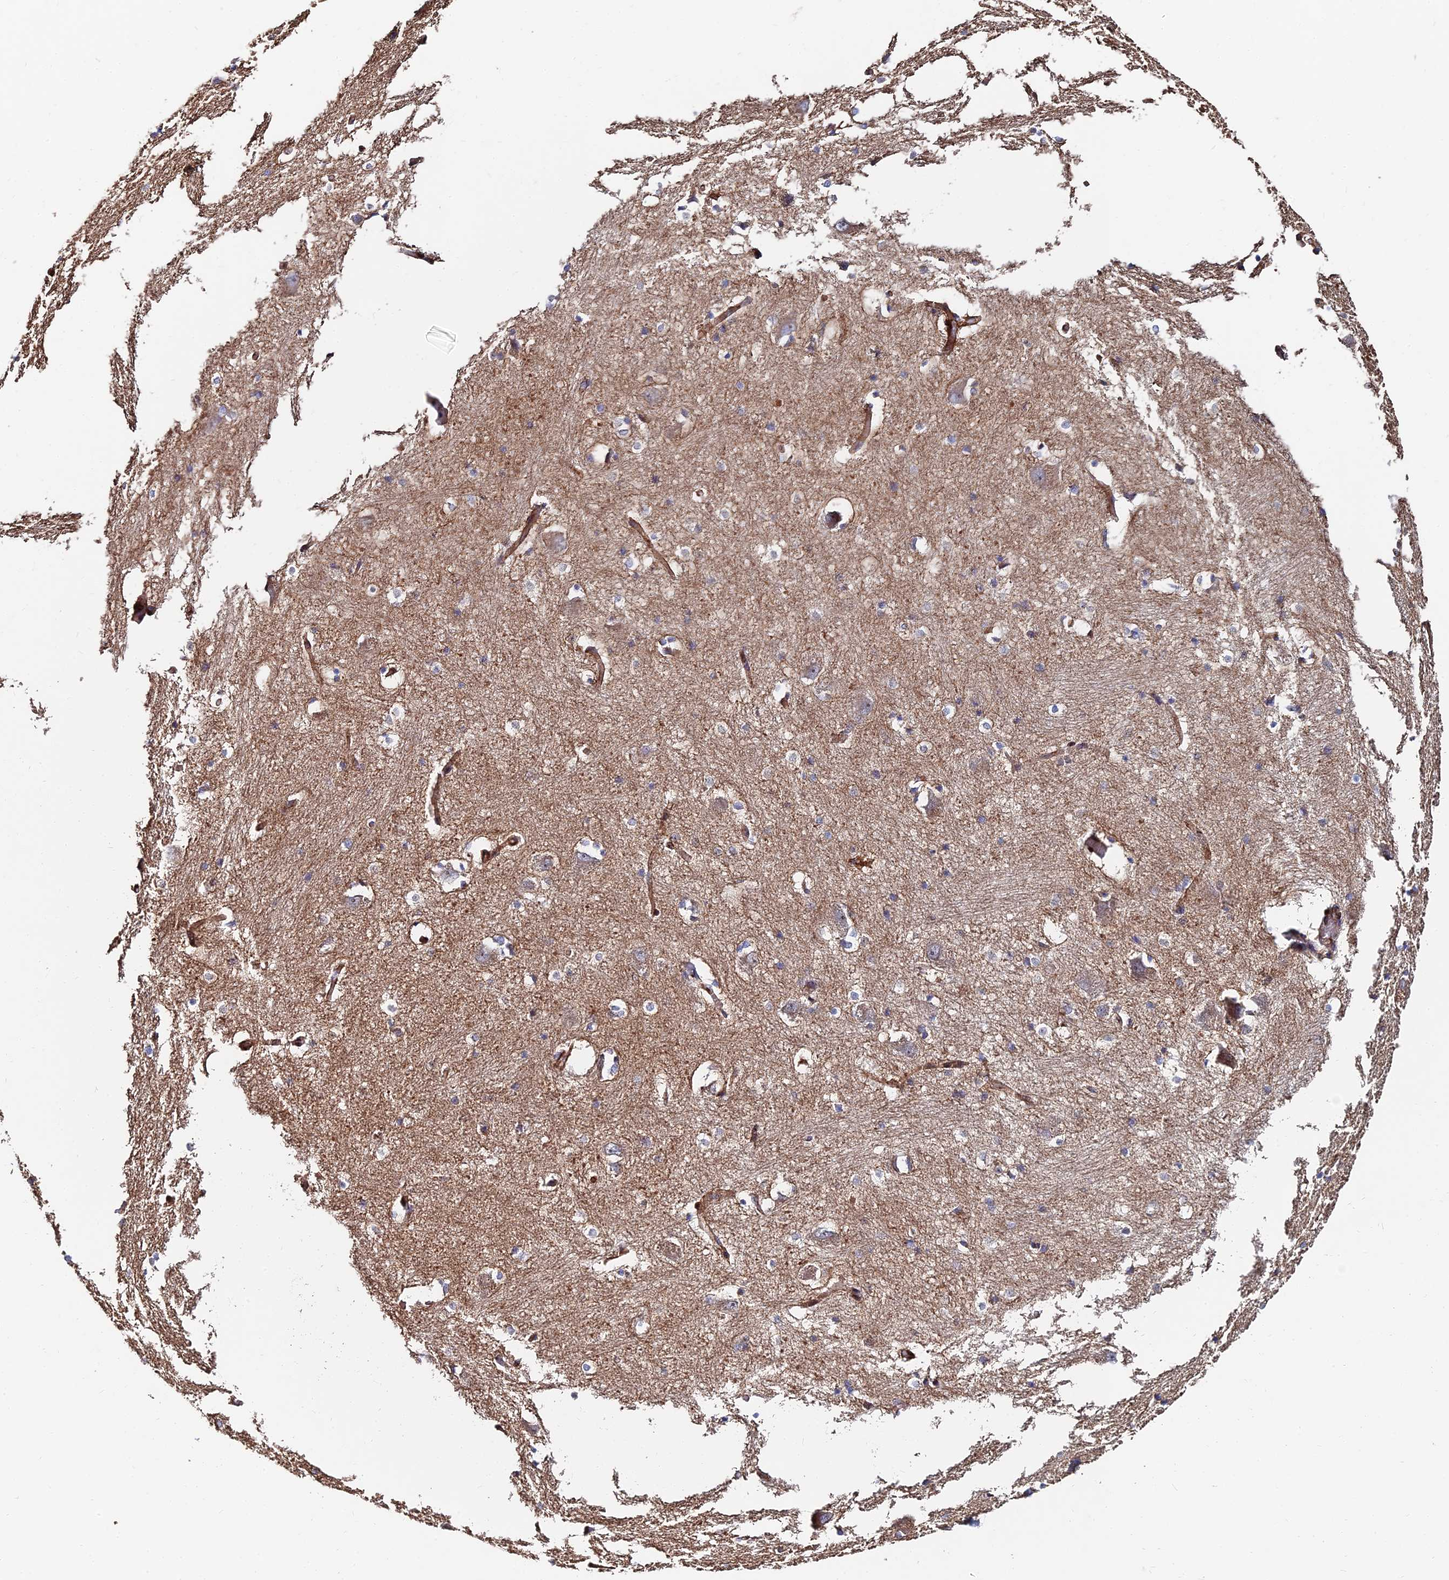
{"staining": {"intensity": "weak", "quantity": "<25%", "location": "cytoplasmic/membranous"}, "tissue": "caudate", "cell_type": "Glial cells", "image_type": "normal", "snomed": [{"axis": "morphology", "description": "Normal tissue, NOS"}, {"axis": "topography", "description": "Lateral ventricle wall"}], "caption": "IHC micrograph of normal caudate: human caudate stained with DAB displays no significant protein positivity in glial cells.", "gene": "EXT1", "patient": {"sex": "male", "age": 37}}